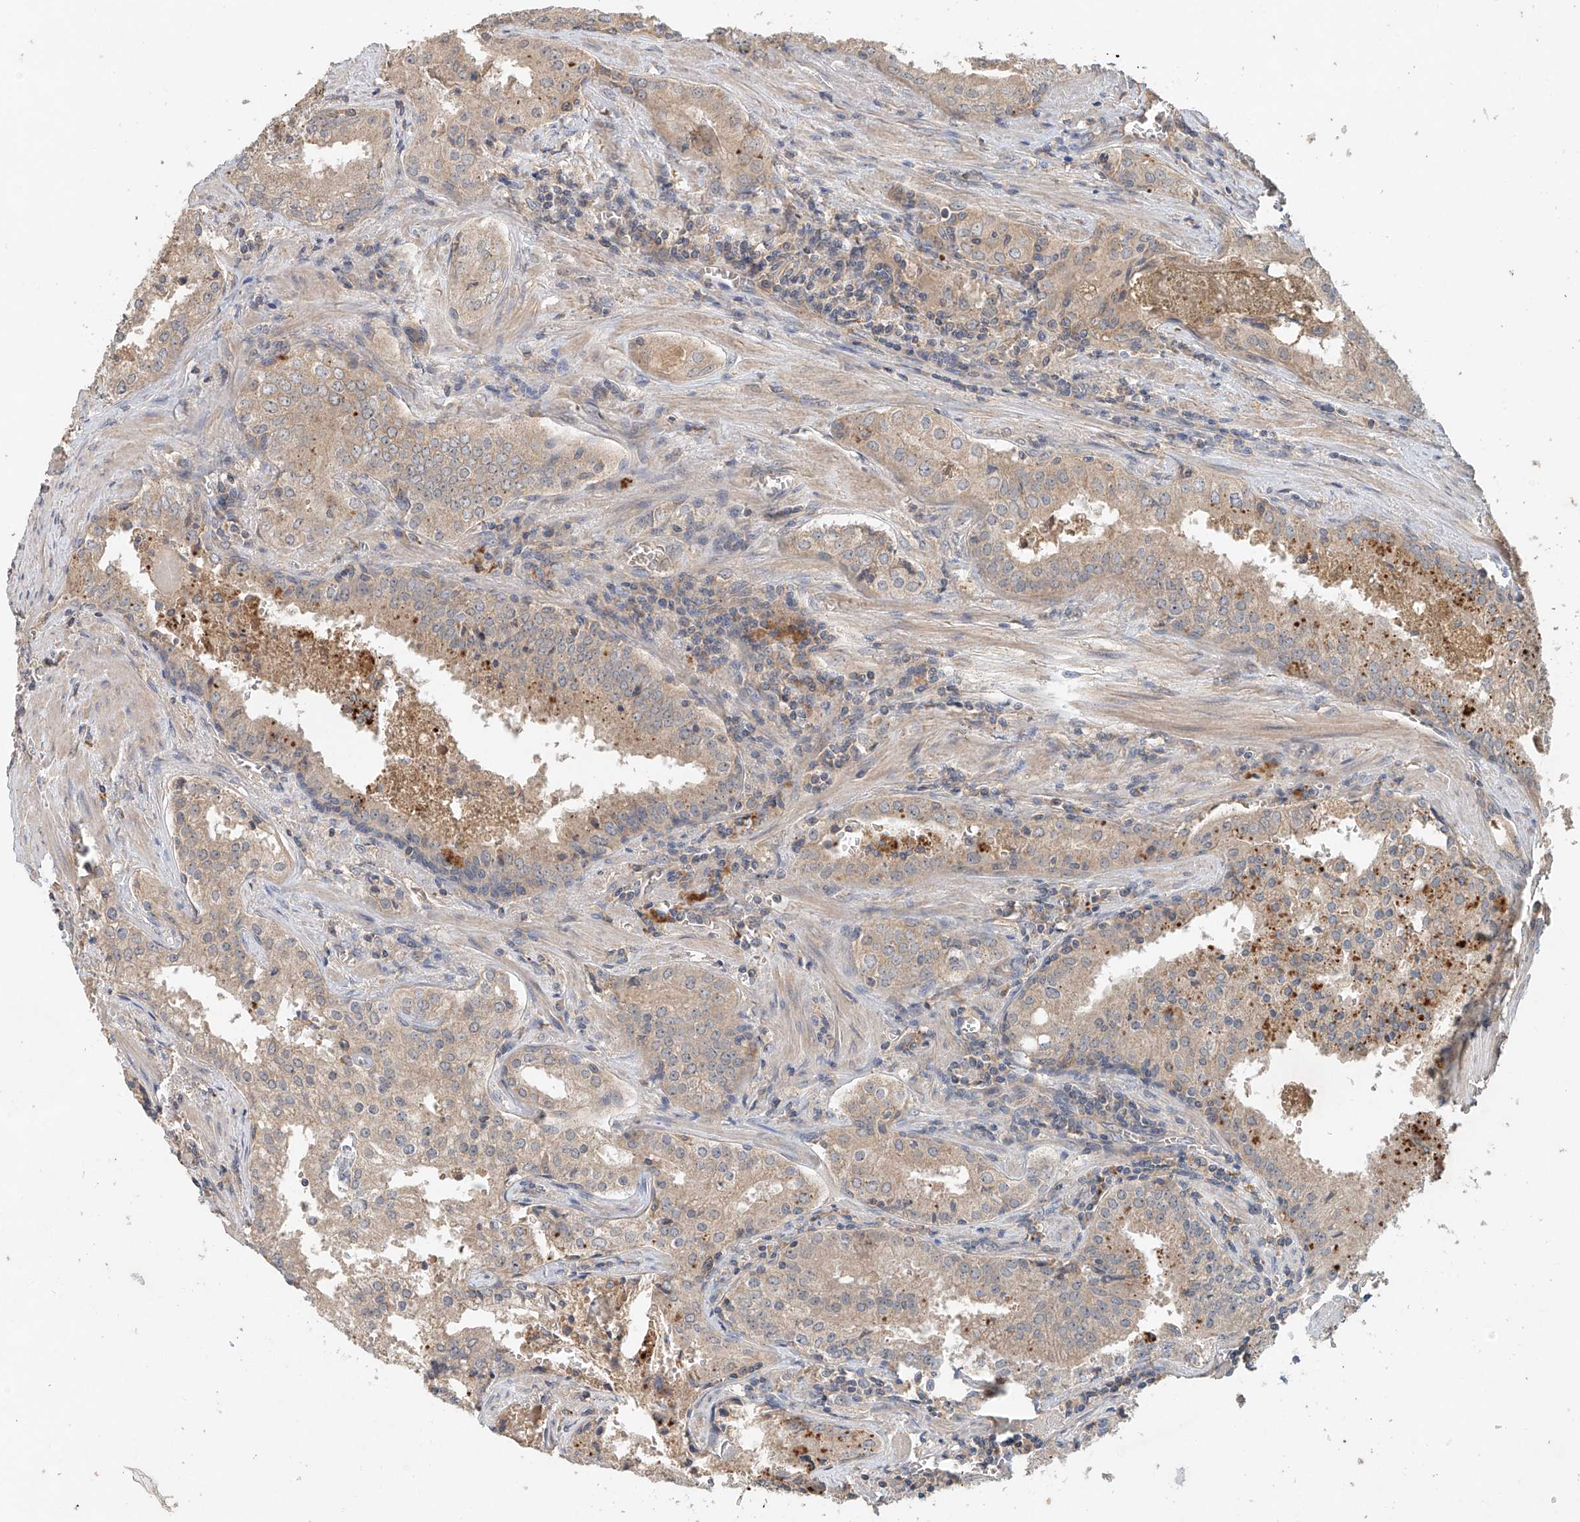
{"staining": {"intensity": "weak", "quantity": ">75%", "location": "cytoplasmic/membranous"}, "tissue": "prostate cancer", "cell_type": "Tumor cells", "image_type": "cancer", "snomed": [{"axis": "morphology", "description": "Adenocarcinoma, High grade"}, {"axis": "topography", "description": "Prostate"}], "caption": "The histopathology image displays immunohistochemical staining of prostate cancer. There is weak cytoplasmic/membranous expression is identified in about >75% of tumor cells. (DAB (3,3'-diaminobenzidine) IHC, brown staining for protein, blue staining for nuclei).", "gene": "GNB1L", "patient": {"sex": "male", "age": 68}}